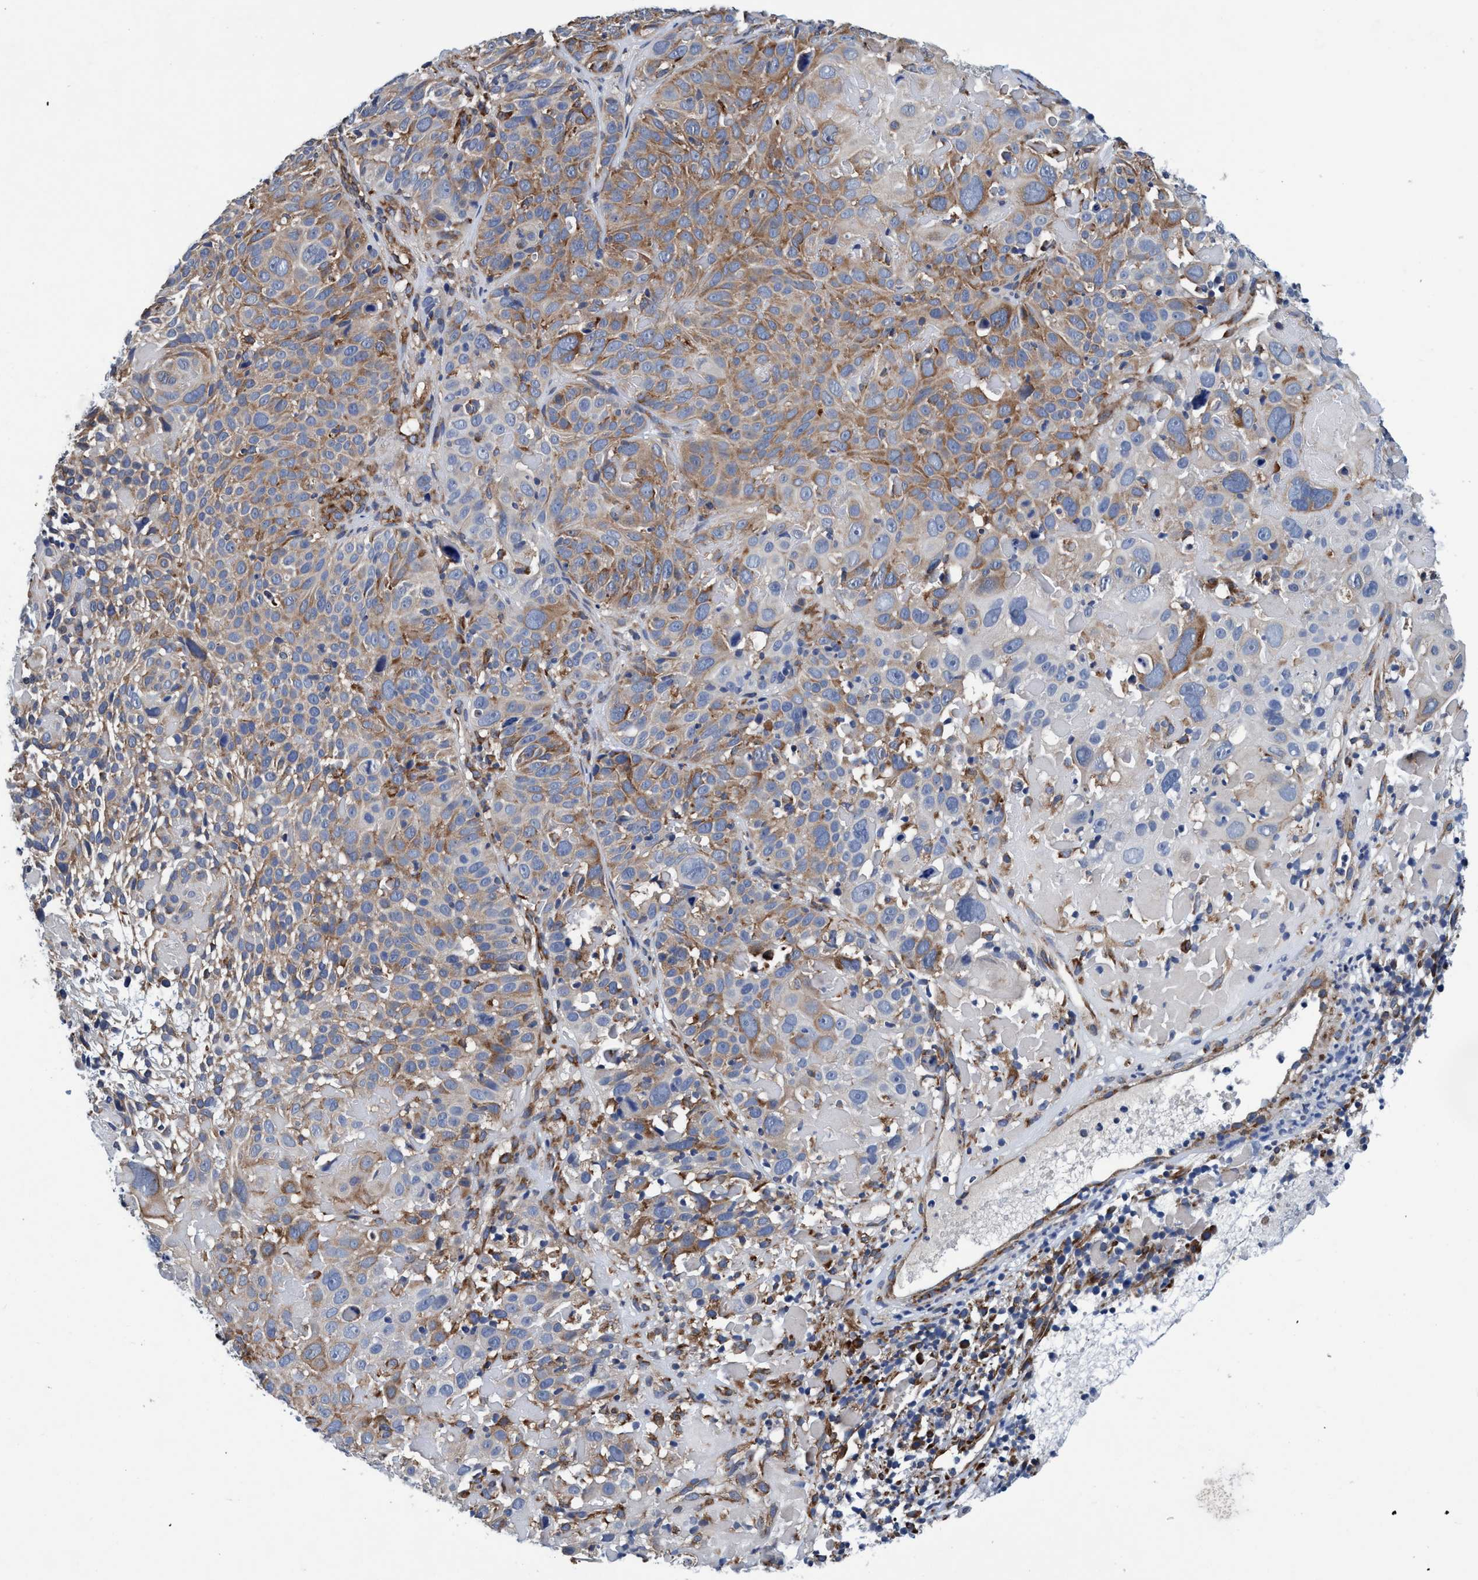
{"staining": {"intensity": "moderate", "quantity": "25%-75%", "location": "cytoplasmic/membranous"}, "tissue": "cervical cancer", "cell_type": "Tumor cells", "image_type": "cancer", "snomed": [{"axis": "morphology", "description": "Squamous cell carcinoma, NOS"}, {"axis": "topography", "description": "Cervix"}], "caption": "Cervical squamous cell carcinoma tissue reveals moderate cytoplasmic/membranous positivity in approximately 25%-75% of tumor cells, visualized by immunohistochemistry.", "gene": "ENDOG", "patient": {"sex": "female", "age": 74}}